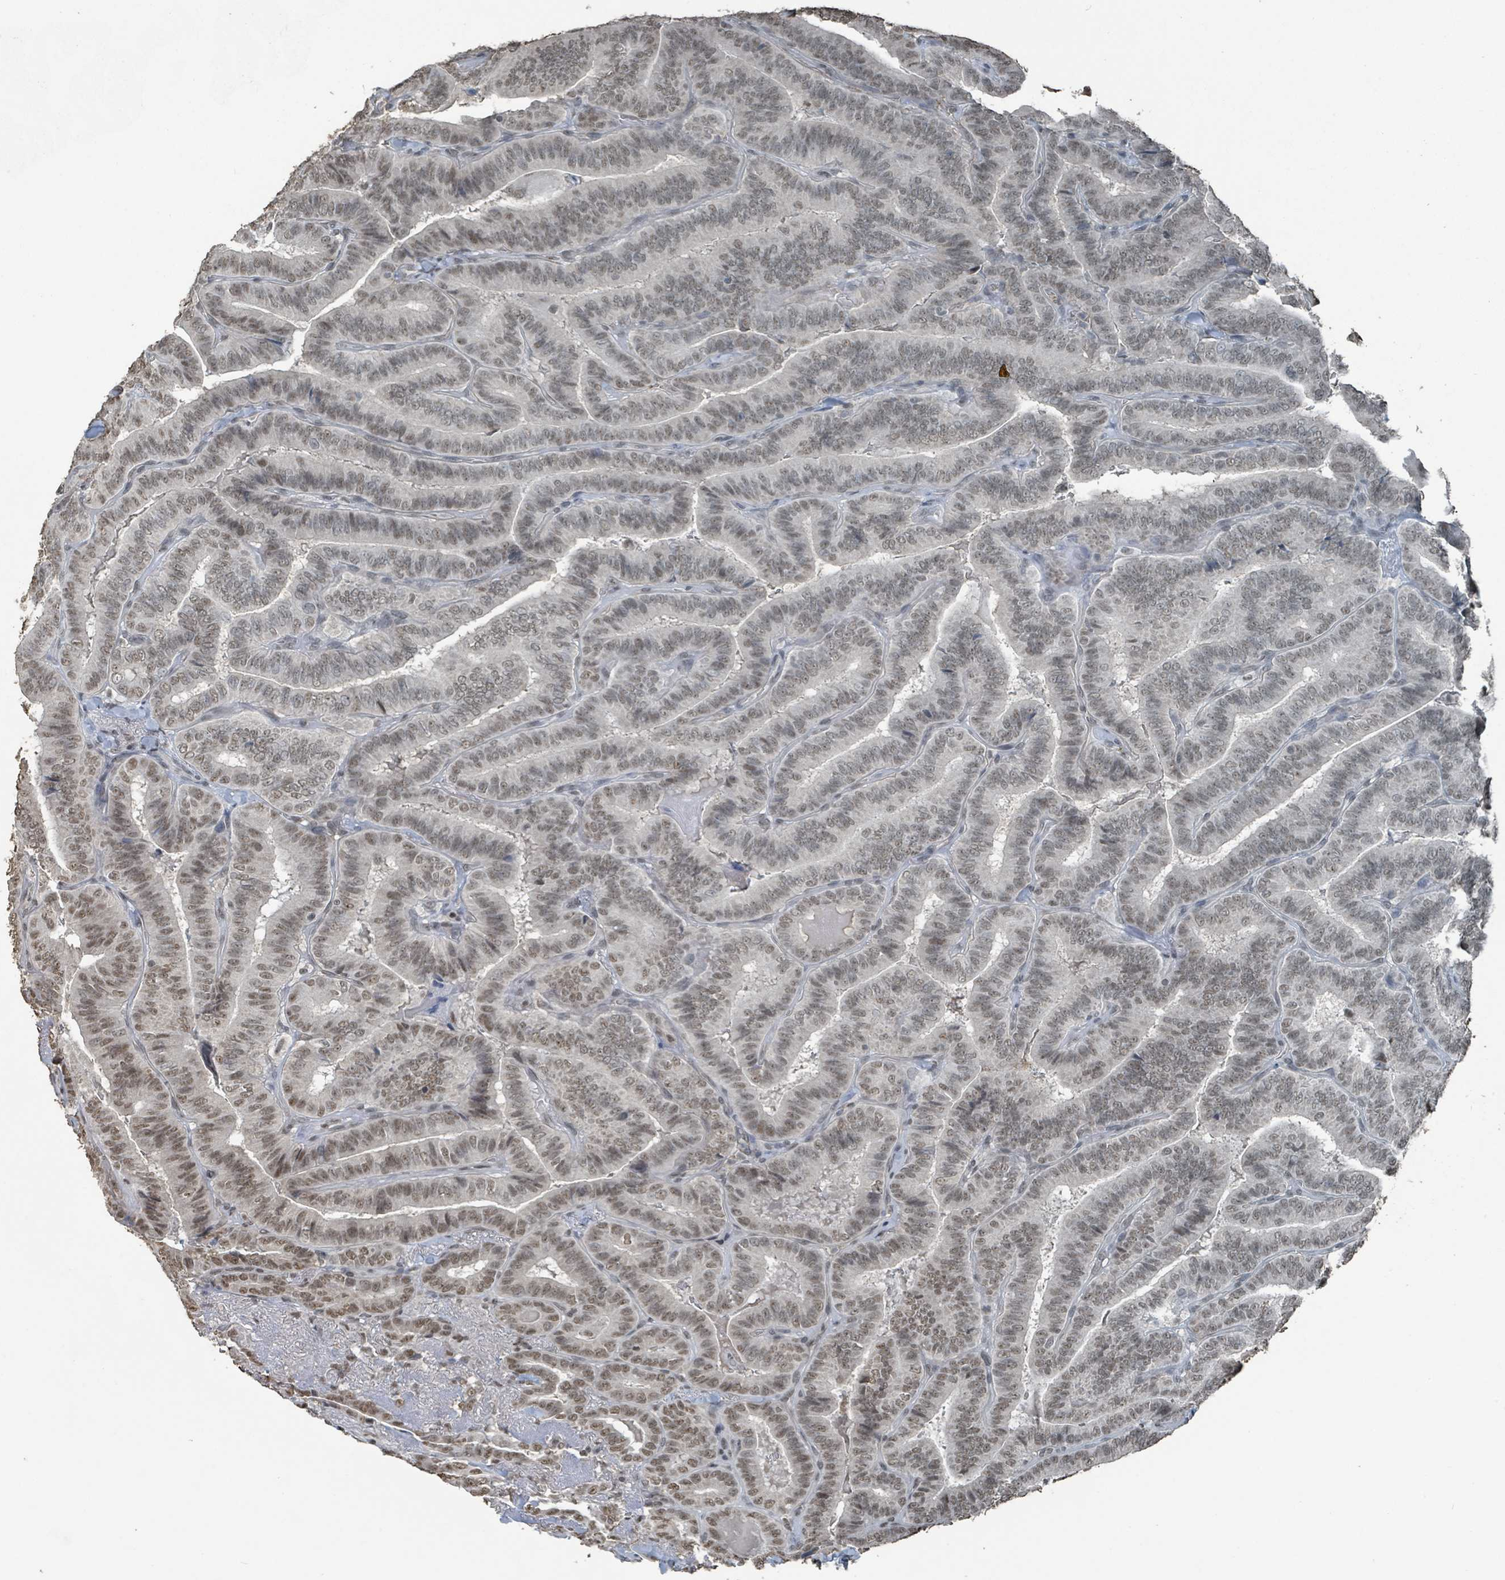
{"staining": {"intensity": "weak", "quantity": ">75%", "location": "nuclear"}, "tissue": "thyroid cancer", "cell_type": "Tumor cells", "image_type": "cancer", "snomed": [{"axis": "morphology", "description": "Papillary adenocarcinoma, NOS"}, {"axis": "topography", "description": "Thyroid gland"}], "caption": "This micrograph demonstrates thyroid cancer (papillary adenocarcinoma) stained with IHC to label a protein in brown. The nuclear of tumor cells show weak positivity for the protein. Nuclei are counter-stained blue.", "gene": "PHIP", "patient": {"sex": "male", "age": 61}}